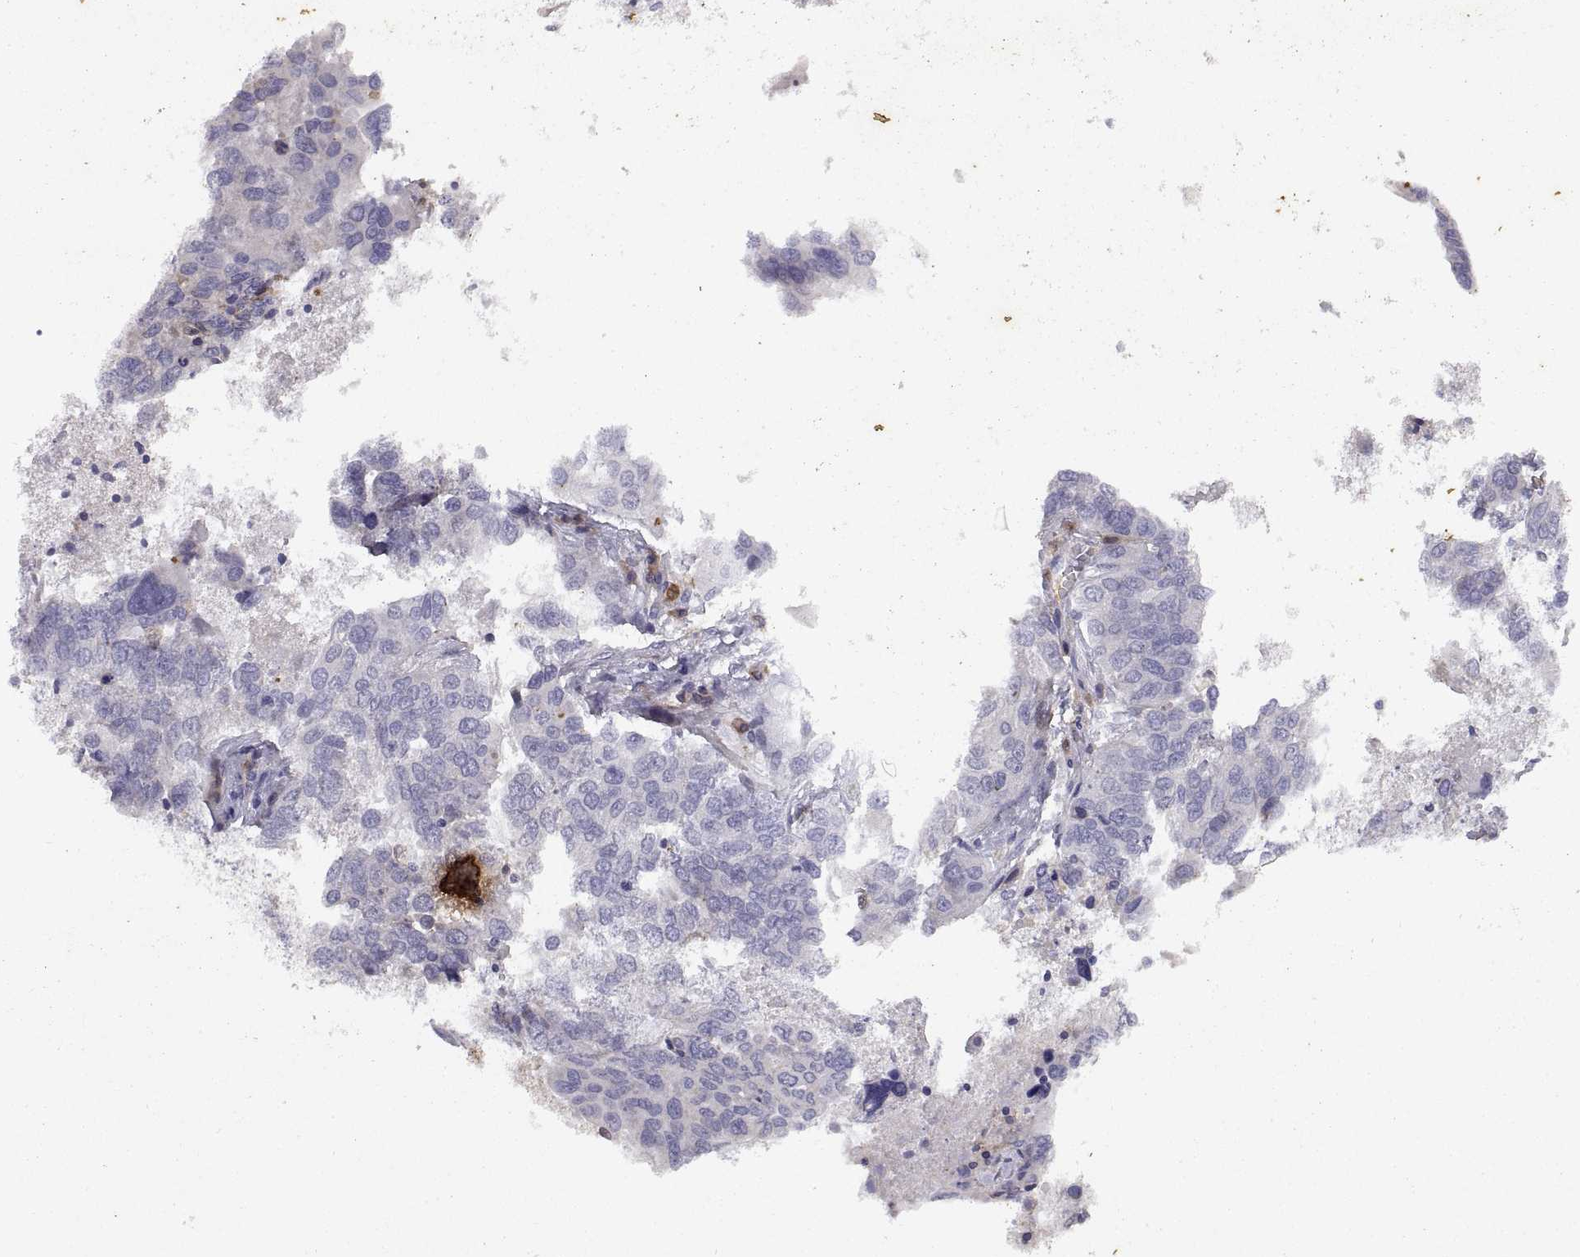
{"staining": {"intensity": "negative", "quantity": "none", "location": "none"}, "tissue": "ovarian cancer", "cell_type": "Tumor cells", "image_type": "cancer", "snomed": [{"axis": "morphology", "description": "Carcinoma, endometroid"}, {"axis": "topography", "description": "Soft tissue"}, {"axis": "topography", "description": "Ovary"}], "caption": "The histopathology image demonstrates no staining of tumor cells in ovarian cancer (endometroid carcinoma).", "gene": "DOK3", "patient": {"sex": "female", "age": 52}}